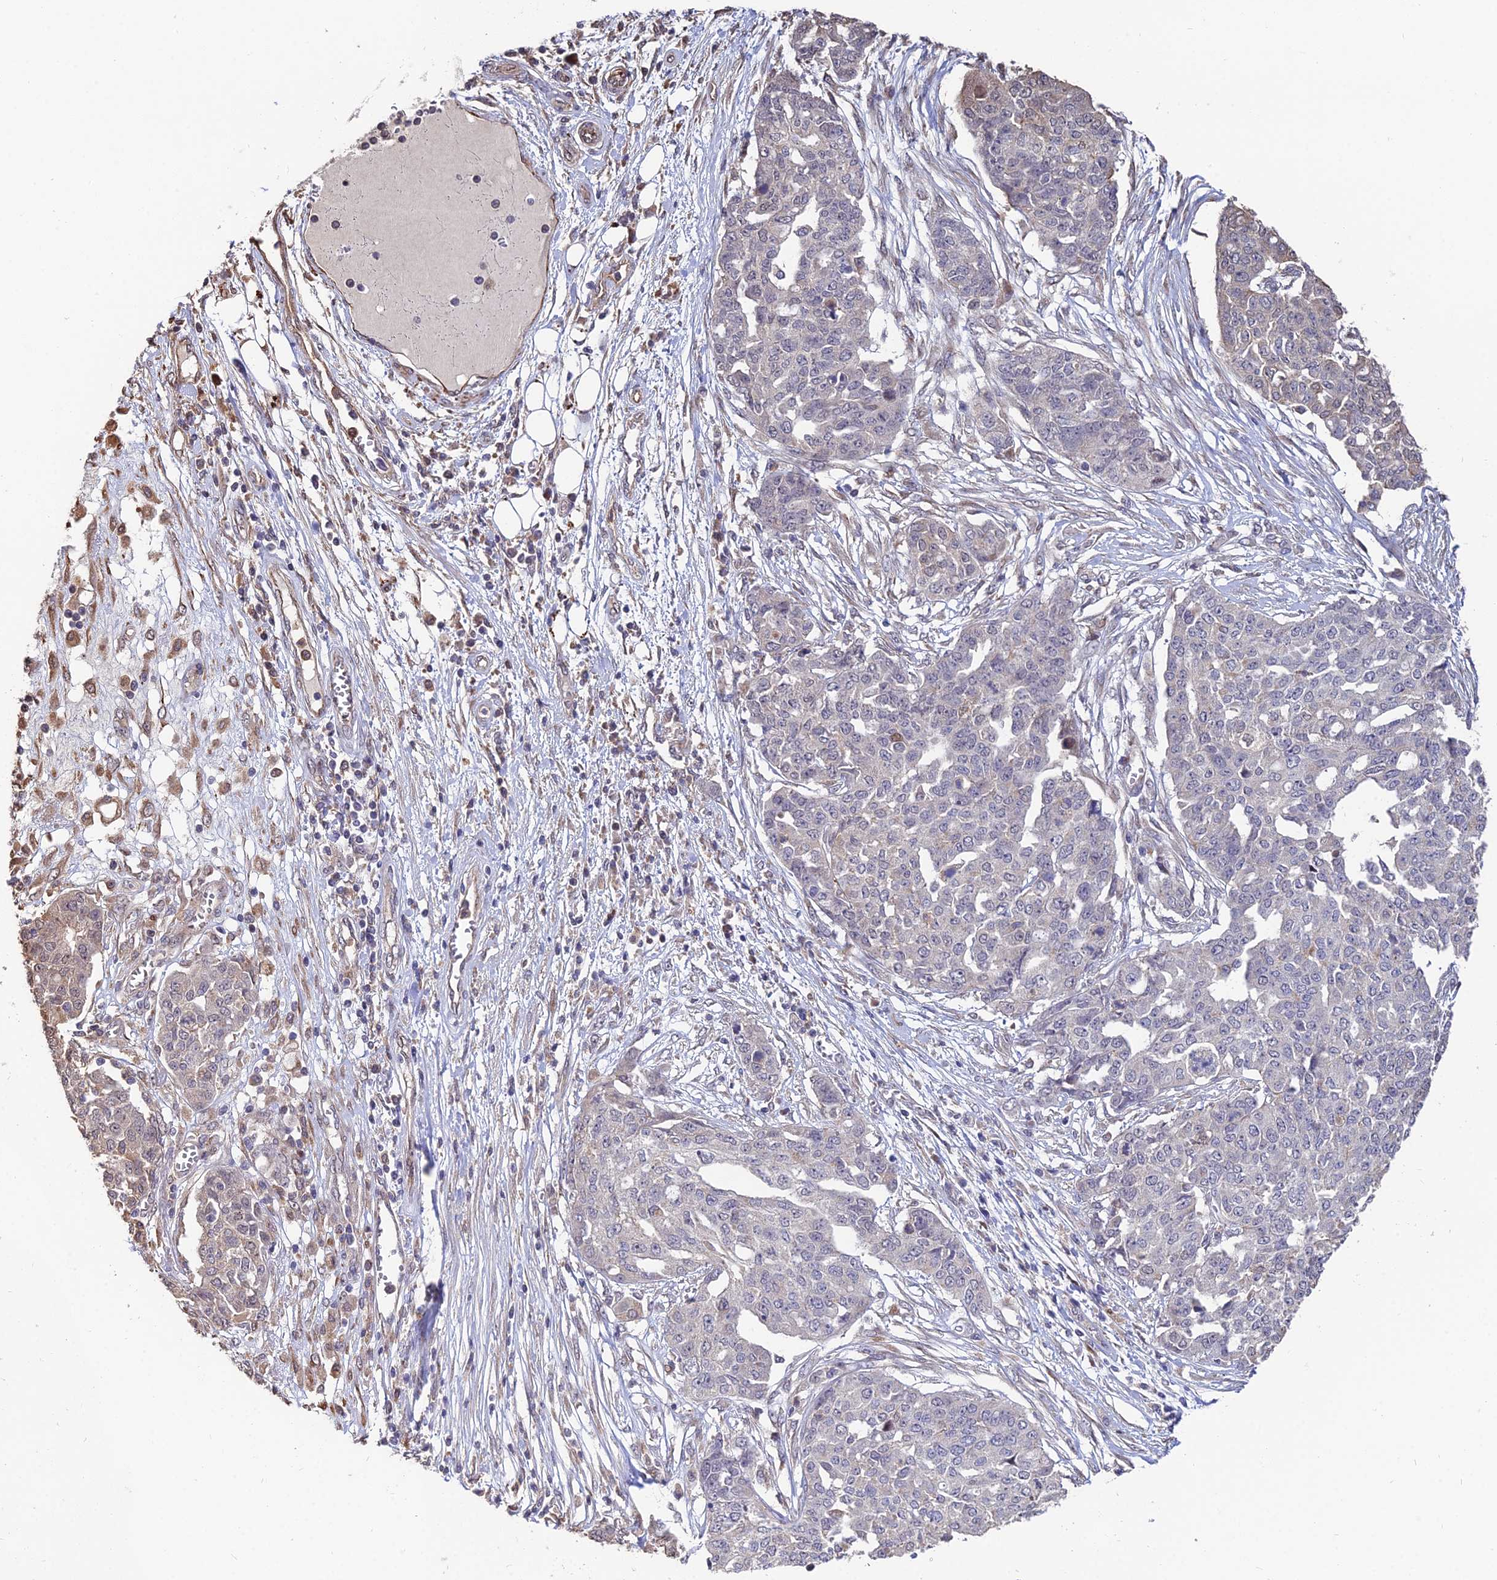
{"staining": {"intensity": "negative", "quantity": "none", "location": "none"}, "tissue": "ovarian cancer", "cell_type": "Tumor cells", "image_type": "cancer", "snomed": [{"axis": "morphology", "description": "Cystadenocarcinoma, serous, NOS"}, {"axis": "topography", "description": "Soft tissue"}, {"axis": "topography", "description": "Ovary"}], "caption": "High magnification brightfield microscopy of ovarian cancer (serous cystadenocarcinoma) stained with DAB (brown) and counterstained with hematoxylin (blue): tumor cells show no significant expression. (Brightfield microscopy of DAB immunohistochemistry at high magnification).", "gene": "ACTR5", "patient": {"sex": "female", "age": 57}}